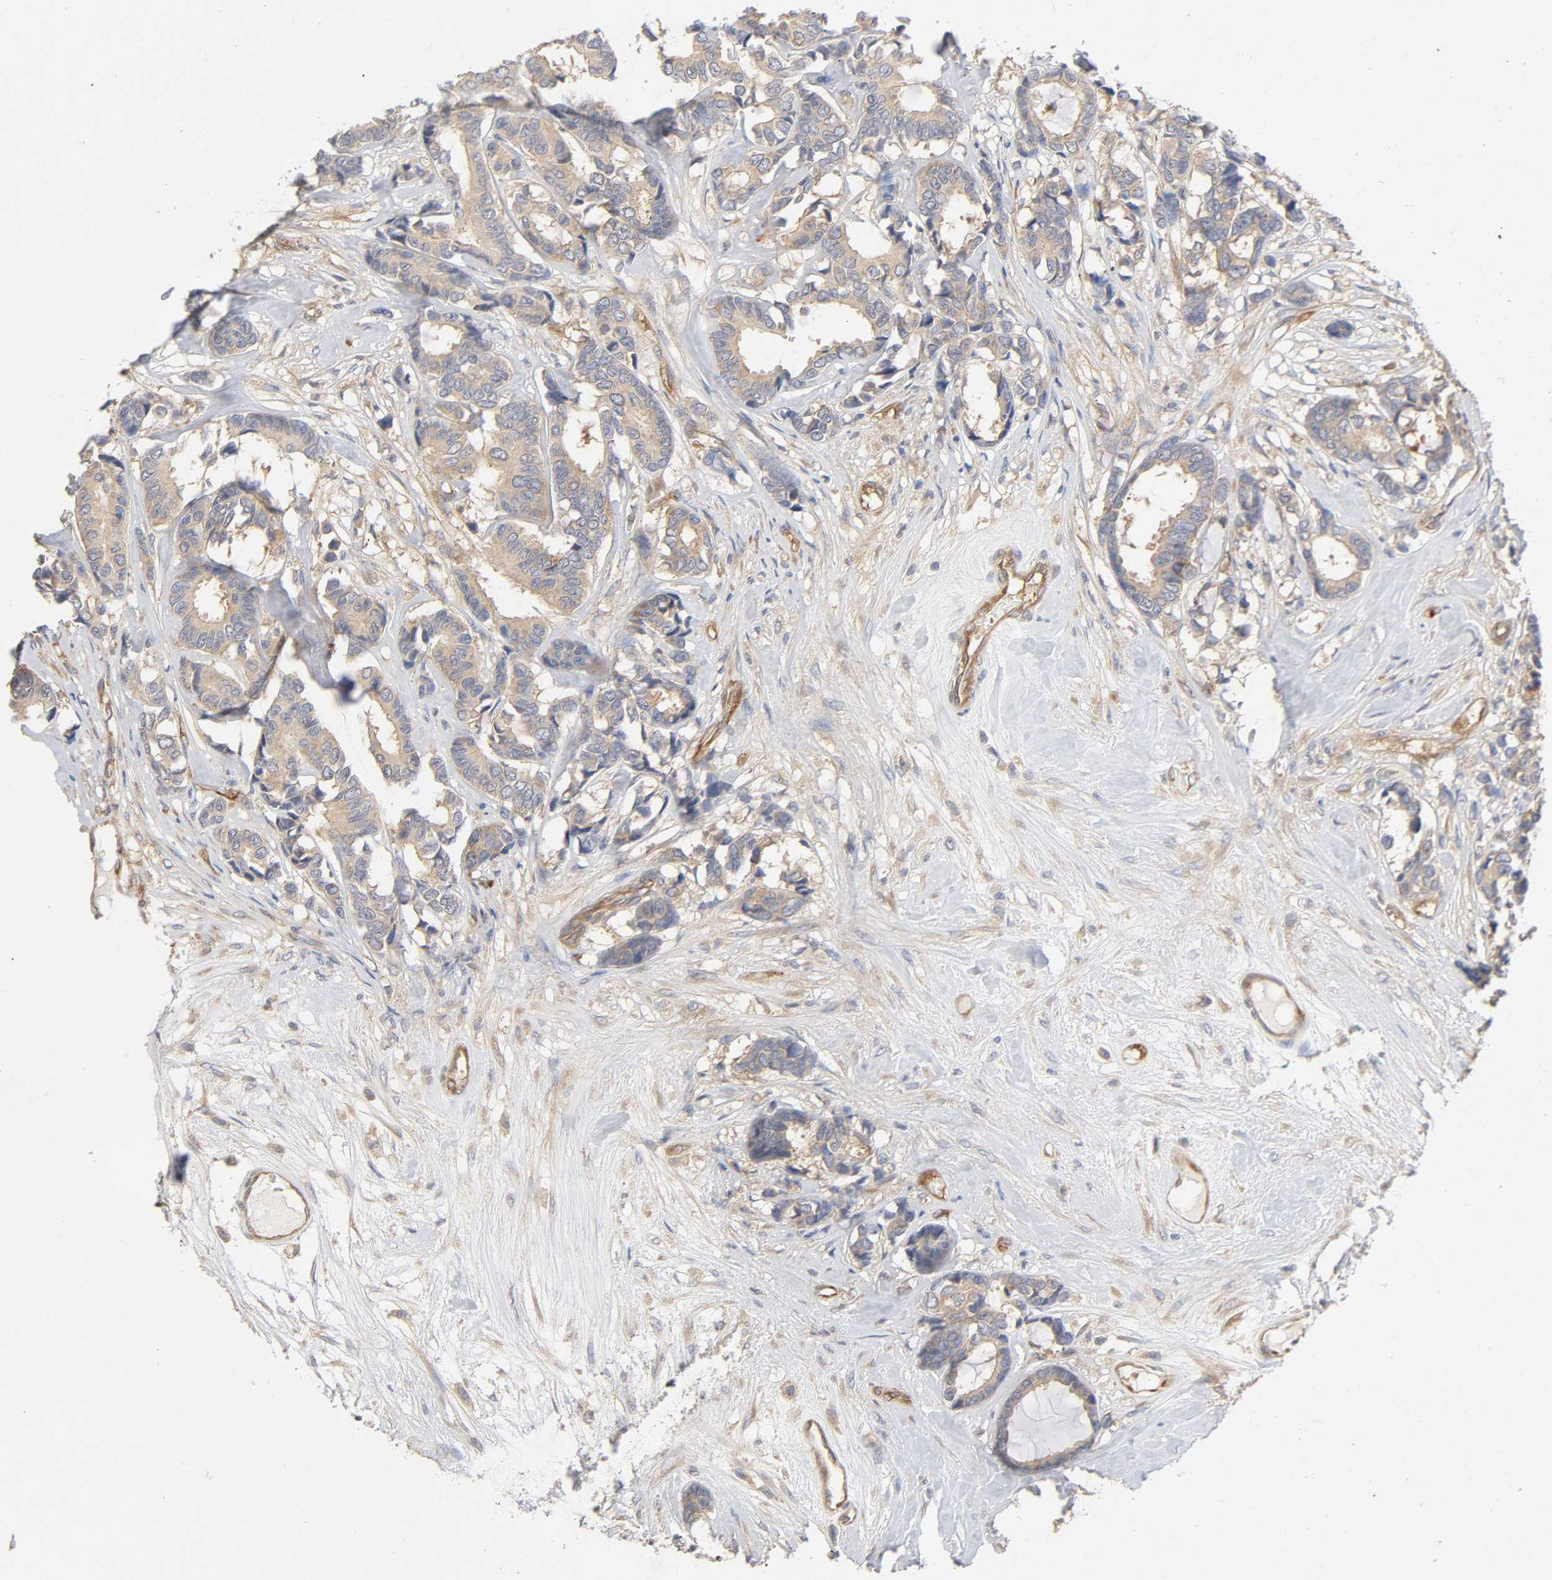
{"staining": {"intensity": "weak", "quantity": ">75%", "location": "cytoplasmic/membranous"}, "tissue": "breast cancer", "cell_type": "Tumor cells", "image_type": "cancer", "snomed": [{"axis": "morphology", "description": "Duct carcinoma"}, {"axis": "topography", "description": "Breast"}], "caption": "This is a micrograph of immunohistochemistry (IHC) staining of breast cancer (invasive ductal carcinoma), which shows weak positivity in the cytoplasmic/membranous of tumor cells.", "gene": "SCHIP1", "patient": {"sex": "female", "age": 87}}